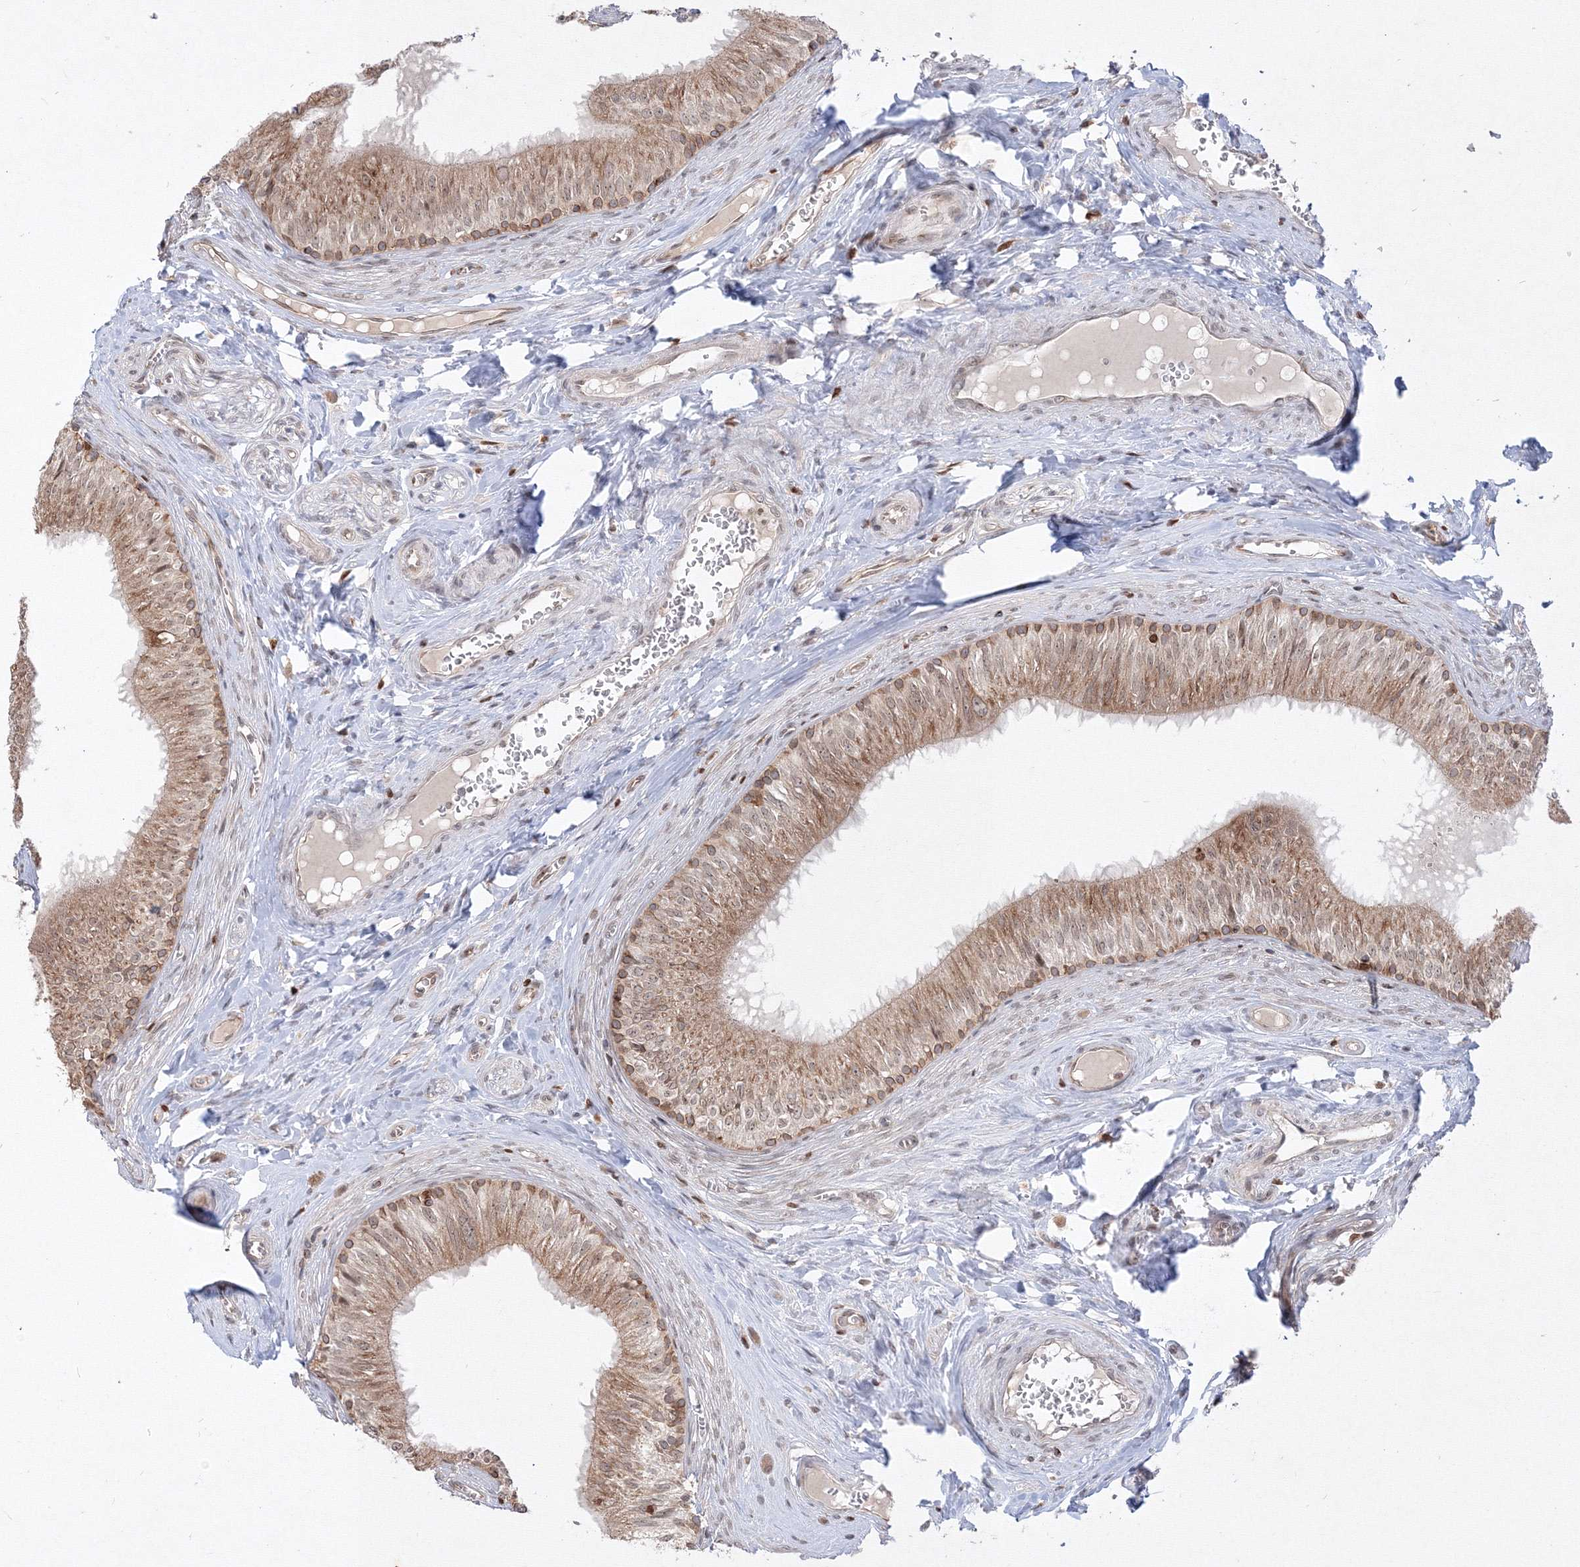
{"staining": {"intensity": "moderate", "quantity": ">75%", "location": "cytoplasmic/membranous"}, "tissue": "epididymis", "cell_type": "Glandular cells", "image_type": "normal", "snomed": [{"axis": "morphology", "description": "Normal tissue, NOS"}, {"axis": "topography", "description": "Epididymis"}], "caption": "Protein staining of unremarkable epididymis displays moderate cytoplasmic/membranous expression in approximately >75% of glandular cells.", "gene": "TMEM50B", "patient": {"sex": "male", "age": 46}}